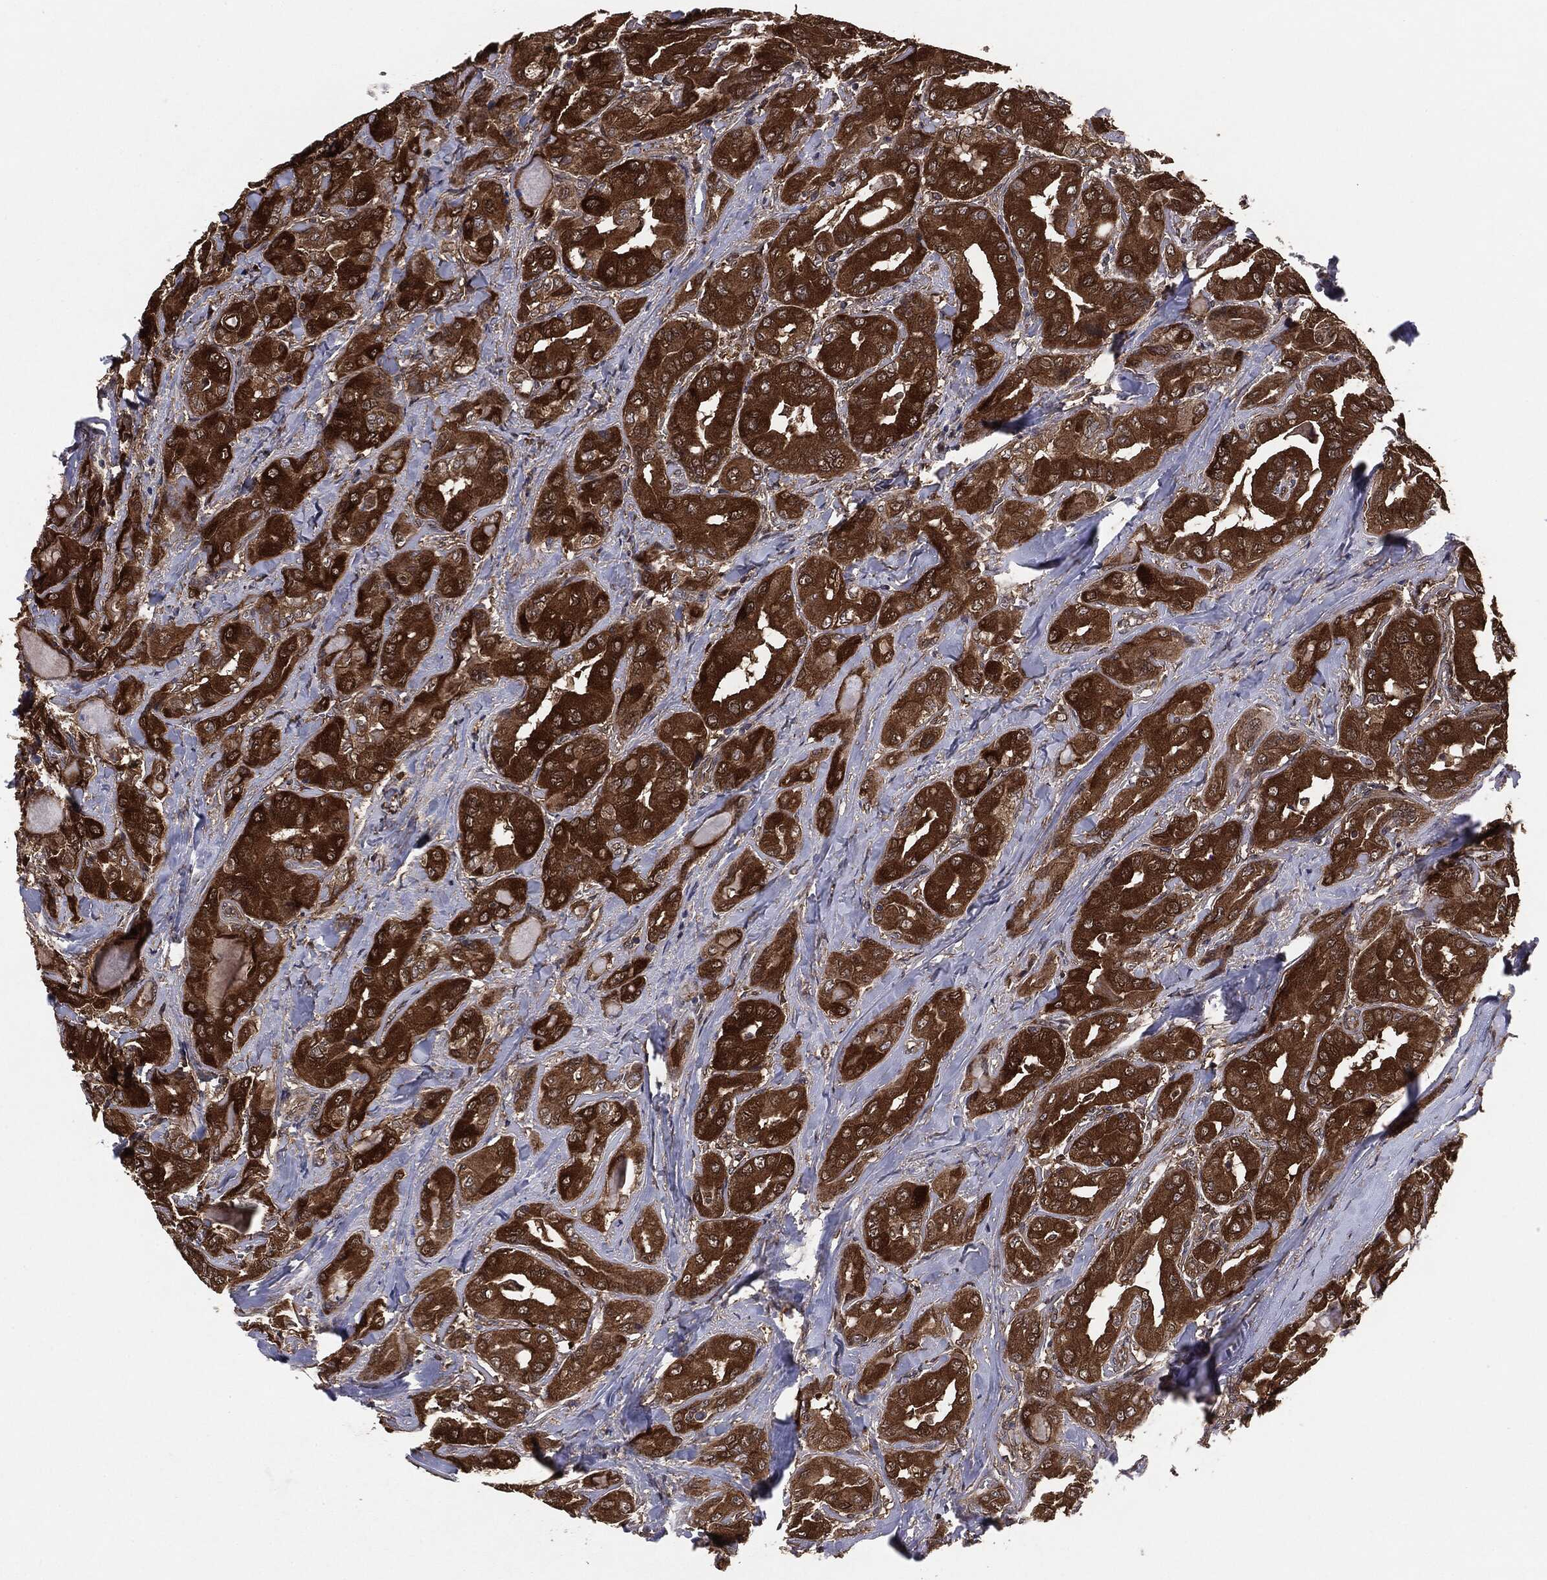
{"staining": {"intensity": "strong", "quantity": ">75%", "location": "cytoplasmic/membranous"}, "tissue": "thyroid cancer", "cell_type": "Tumor cells", "image_type": "cancer", "snomed": [{"axis": "morphology", "description": "Normal tissue, NOS"}, {"axis": "morphology", "description": "Papillary adenocarcinoma, NOS"}, {"axis": "topography", "description": "Thyroid gland"}], "caption": "Immunohistochemical staining of papillary adenocarcinoma (thyroid) shows strong cytoplasmic/membranous protein expression in approximately >75% of tumor cells.", "gene": "NME1", "patient": {"sex": "female", "age": 66}}